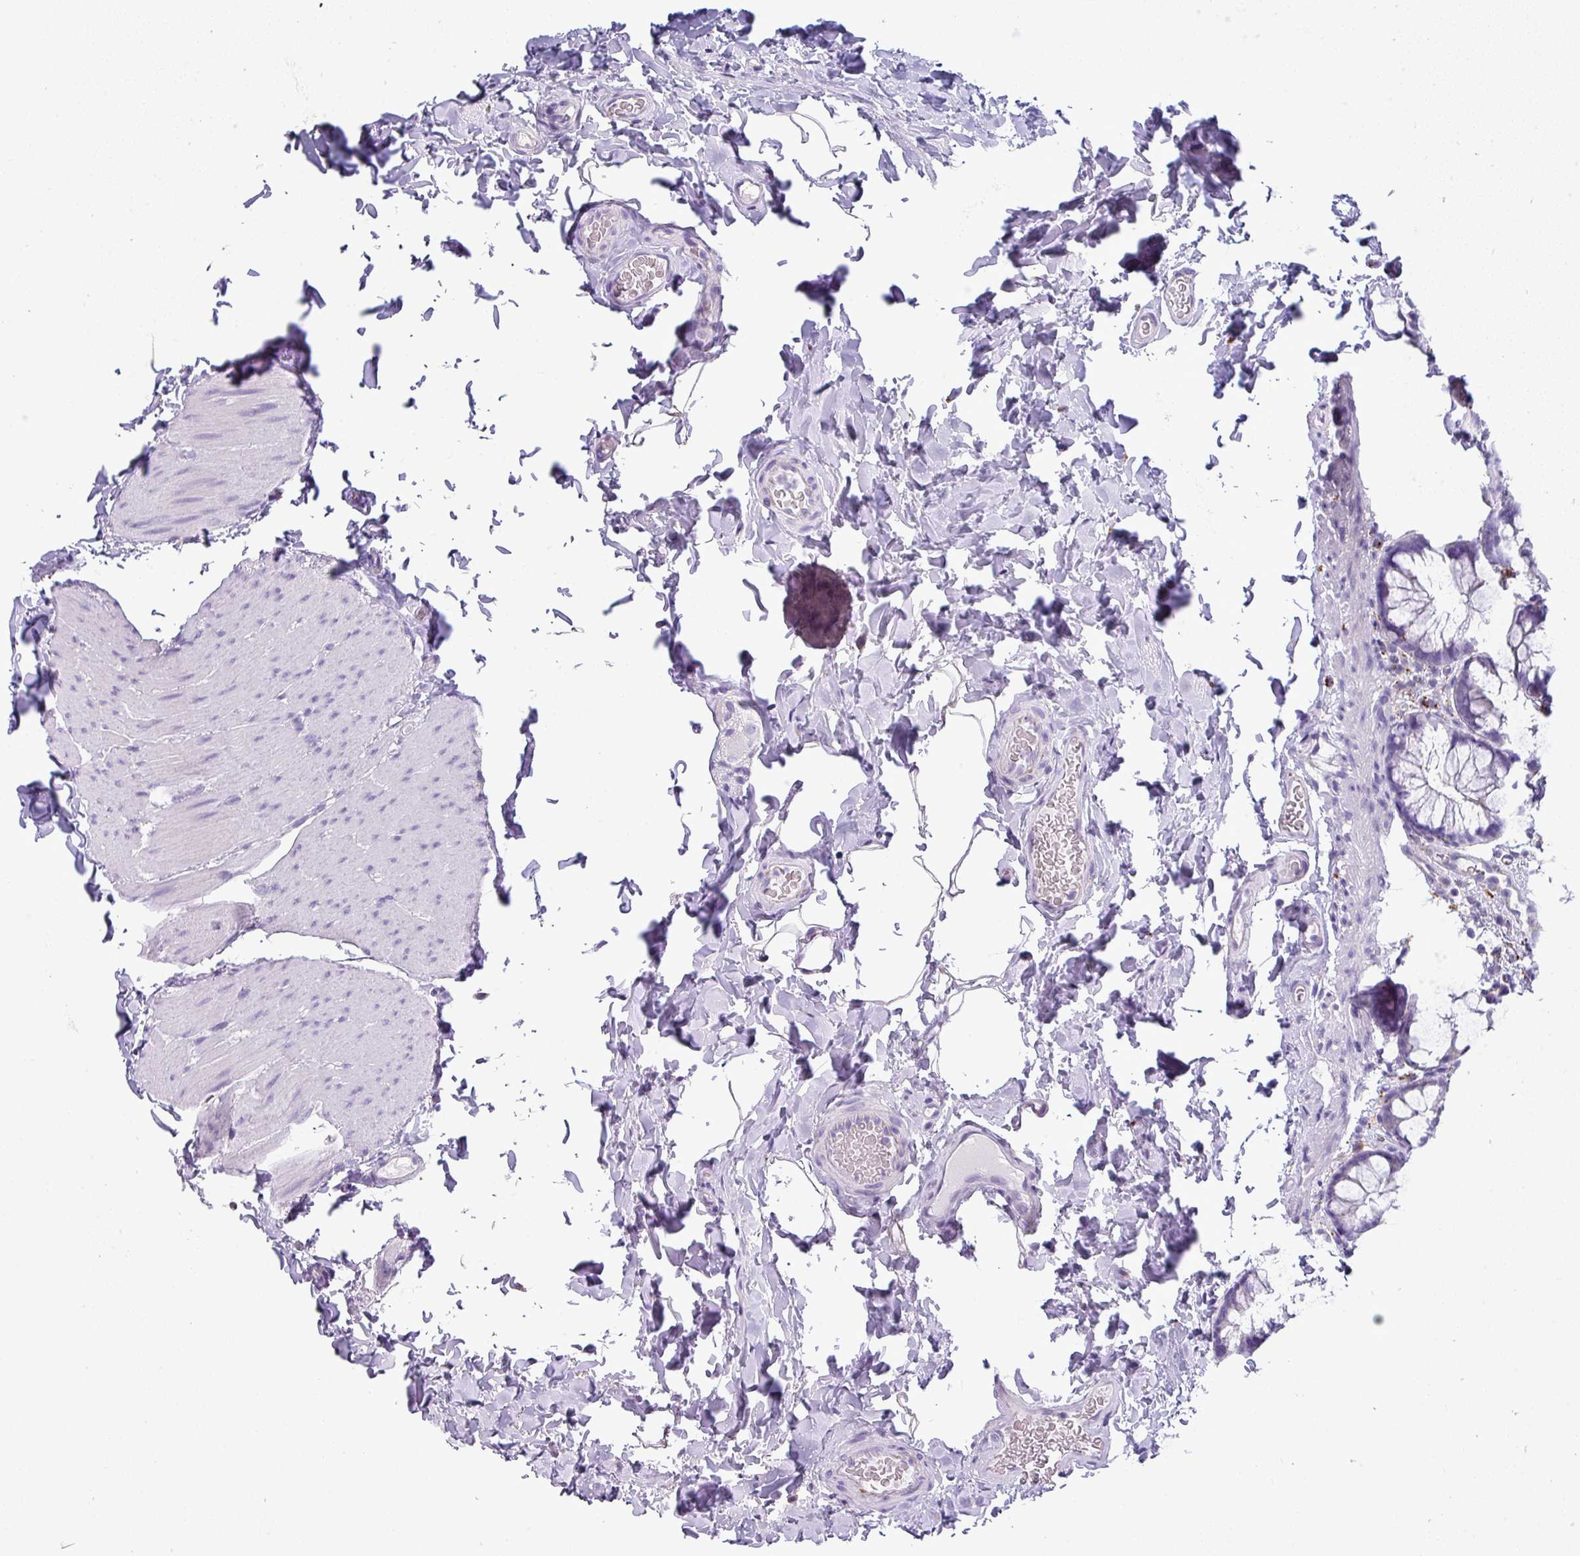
{"staining": {"intensity": "negative", "quantity": "none", "location": "none"}, "tissue": "colon", "cell_type": "Endothelial cells", "image_type": "normal", "snomed": [{"axis": "morphology", "description": "Normal tissue, NOS"}, {"axis": "topography", "description": "Colon"}], "caption": "Immunohistochemical staining of unremarkable human colon shows no significant positivity in endothelial cells.", "gene": "ZNF568", "patient": {"sex": "male", "age": 46}}